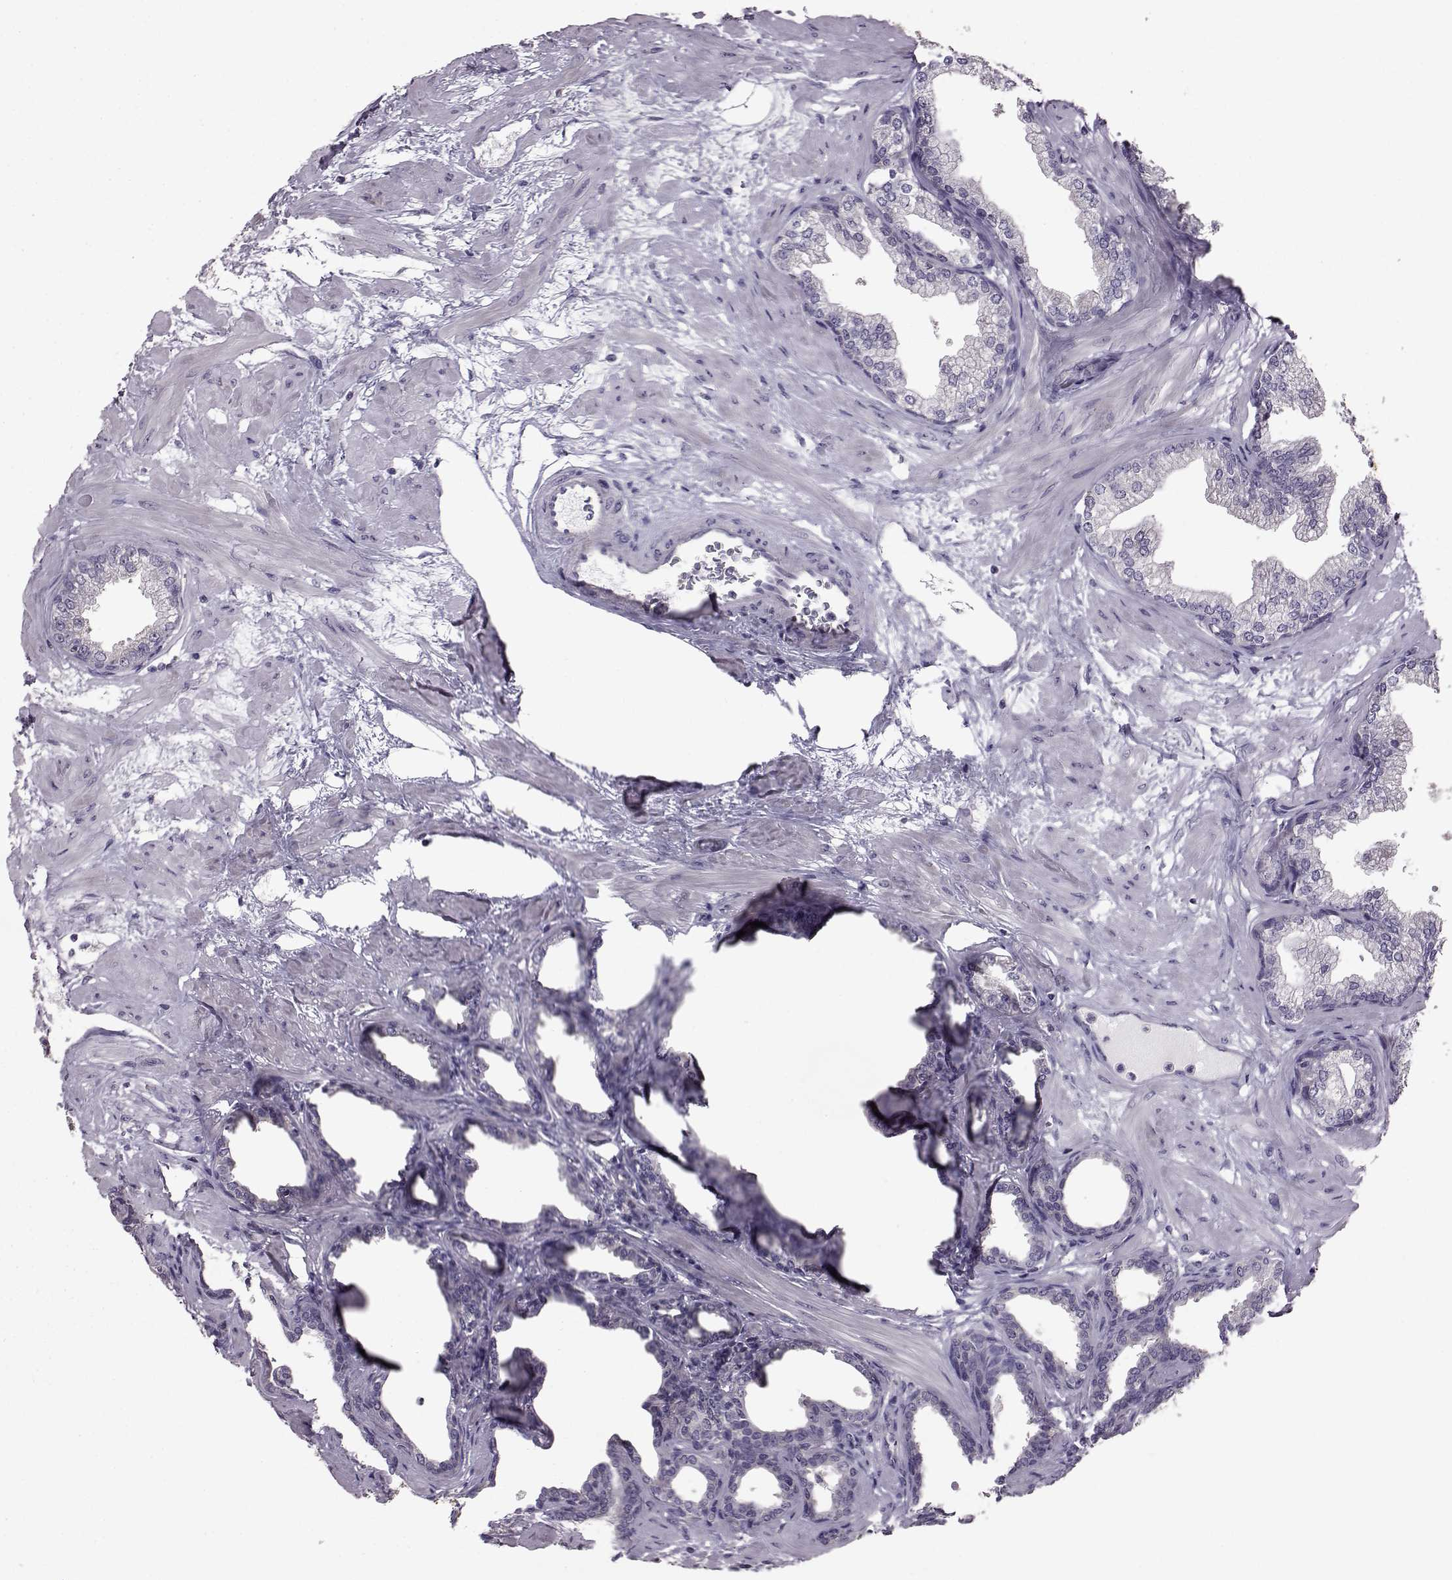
{"staining": {"intensity": "negative", "quantity": "none", "location": "none"}, "tissue": "prostate", "cell_type": "Glandular cells", "image_type": "normal", "snomed": [{"axis": "morphology", "description": "Normal tissue, NOS"}, {"axis": "topography", "description": "Prostate"}], "caption": "Immunohistochemistry (IHC) histopathology image of normal prostate: human prostate stained with DAB shows no significant protein positivity in glandular cells. (Stains: DAB (3,3'-diaminobenzidine) IHC with hematoxylin counter stain, Microscopy: brightfield microscopy at high magnification).", "gene": "ADGRG2", "patient": {"sex": "male", "age": 37}}